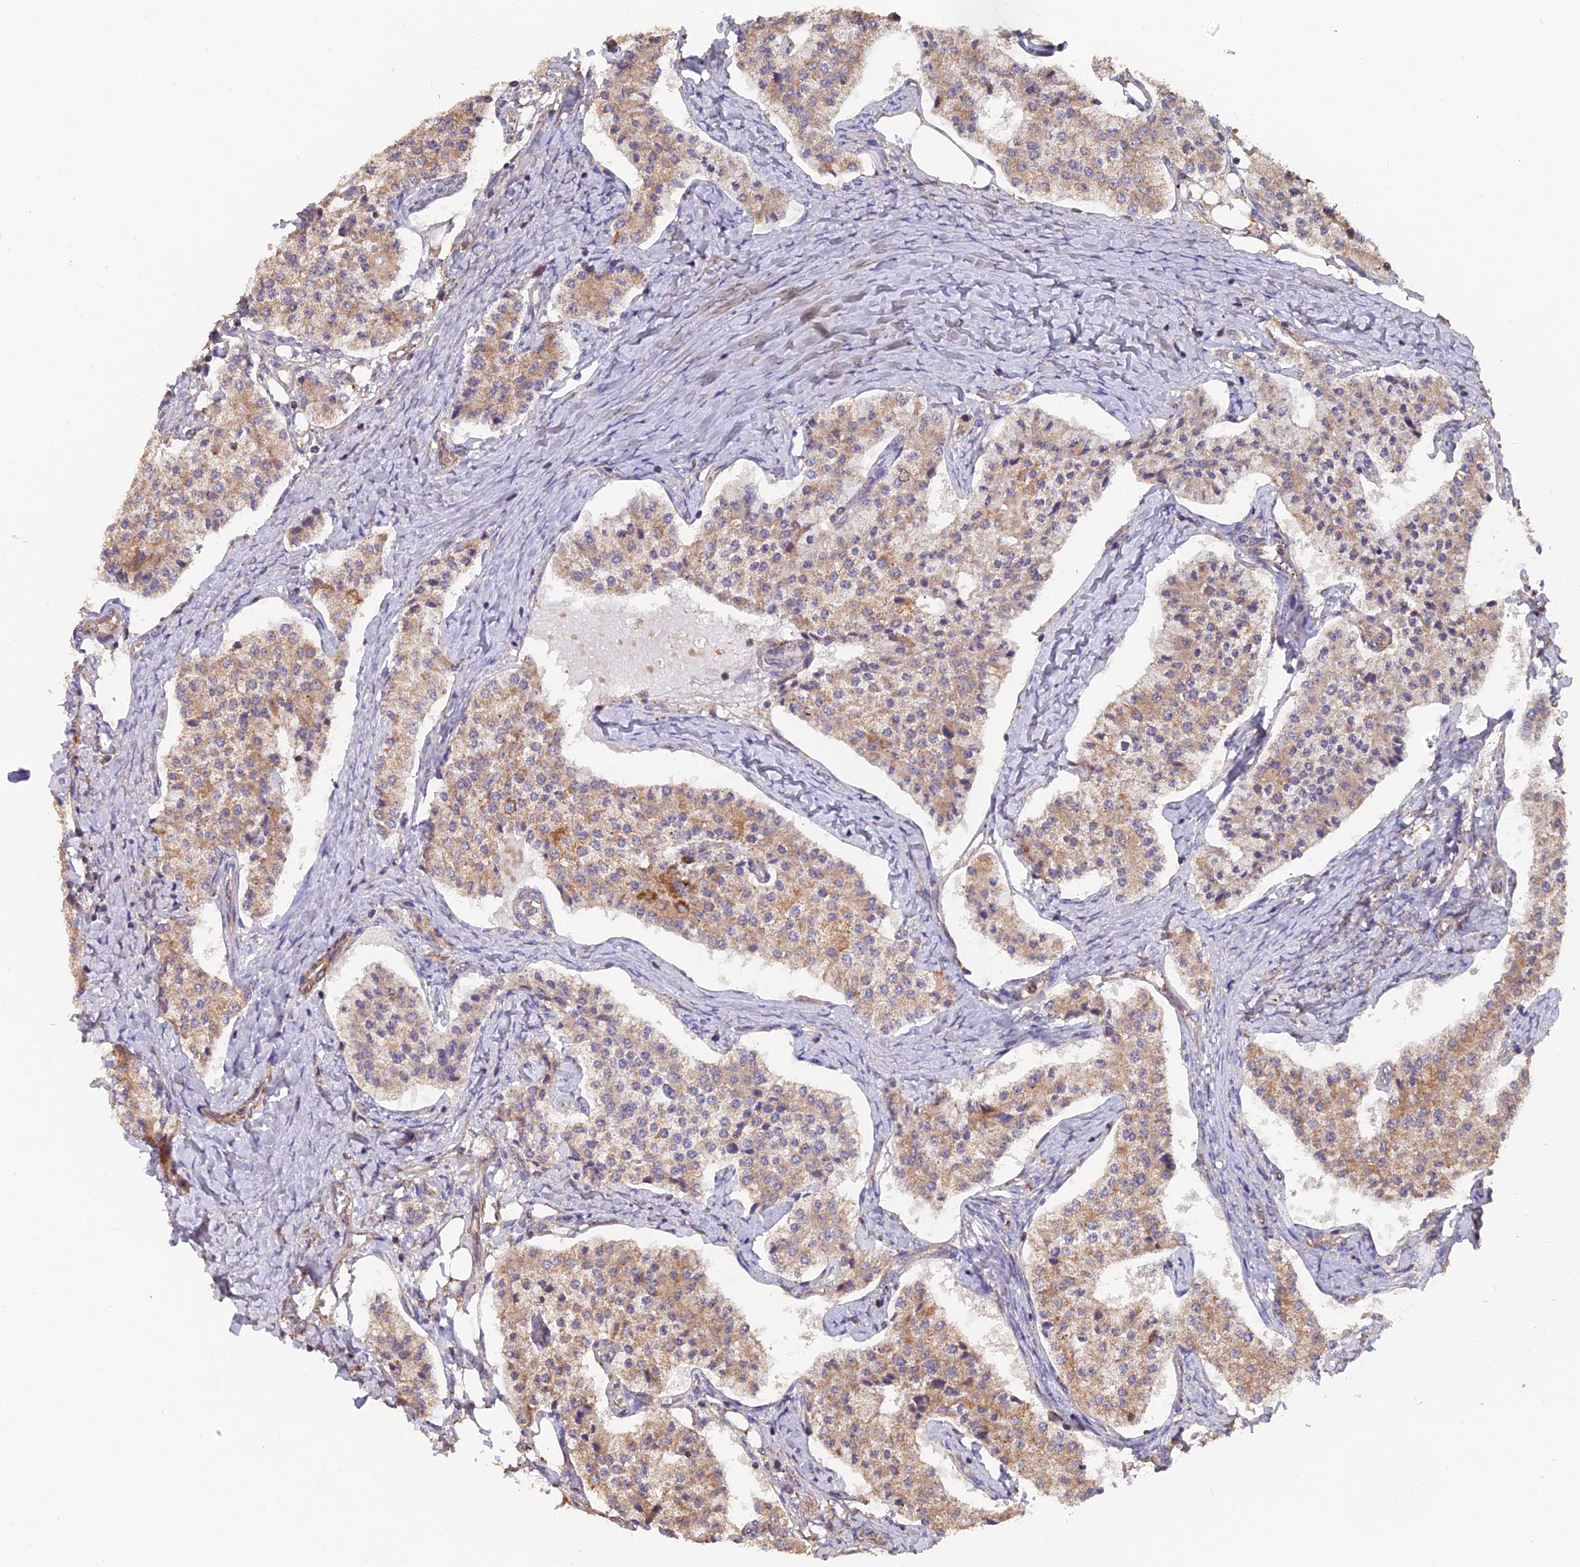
{"staining": {"intensity": "moderate", "quantity": ">75%", "location": "cytoplasmic/membranous"}, "tissue": "carcinoid", "cell_type": "Tumor cells", "image_type": "cancer", "snomed": [{"axis": "morphology", "description": "Carcinoid, malignant, NOS"}, {"axis": "topography", "description": "Colon"}], "caption": "The photomicrograph displays immunohistochemical staining of carcinoid. There is moderate cytoplasmic/membranous expression is seen in approximately >75% of tumor cells.", "gene": "IFT22", "patient": {"sex": "female", "age": 52}}